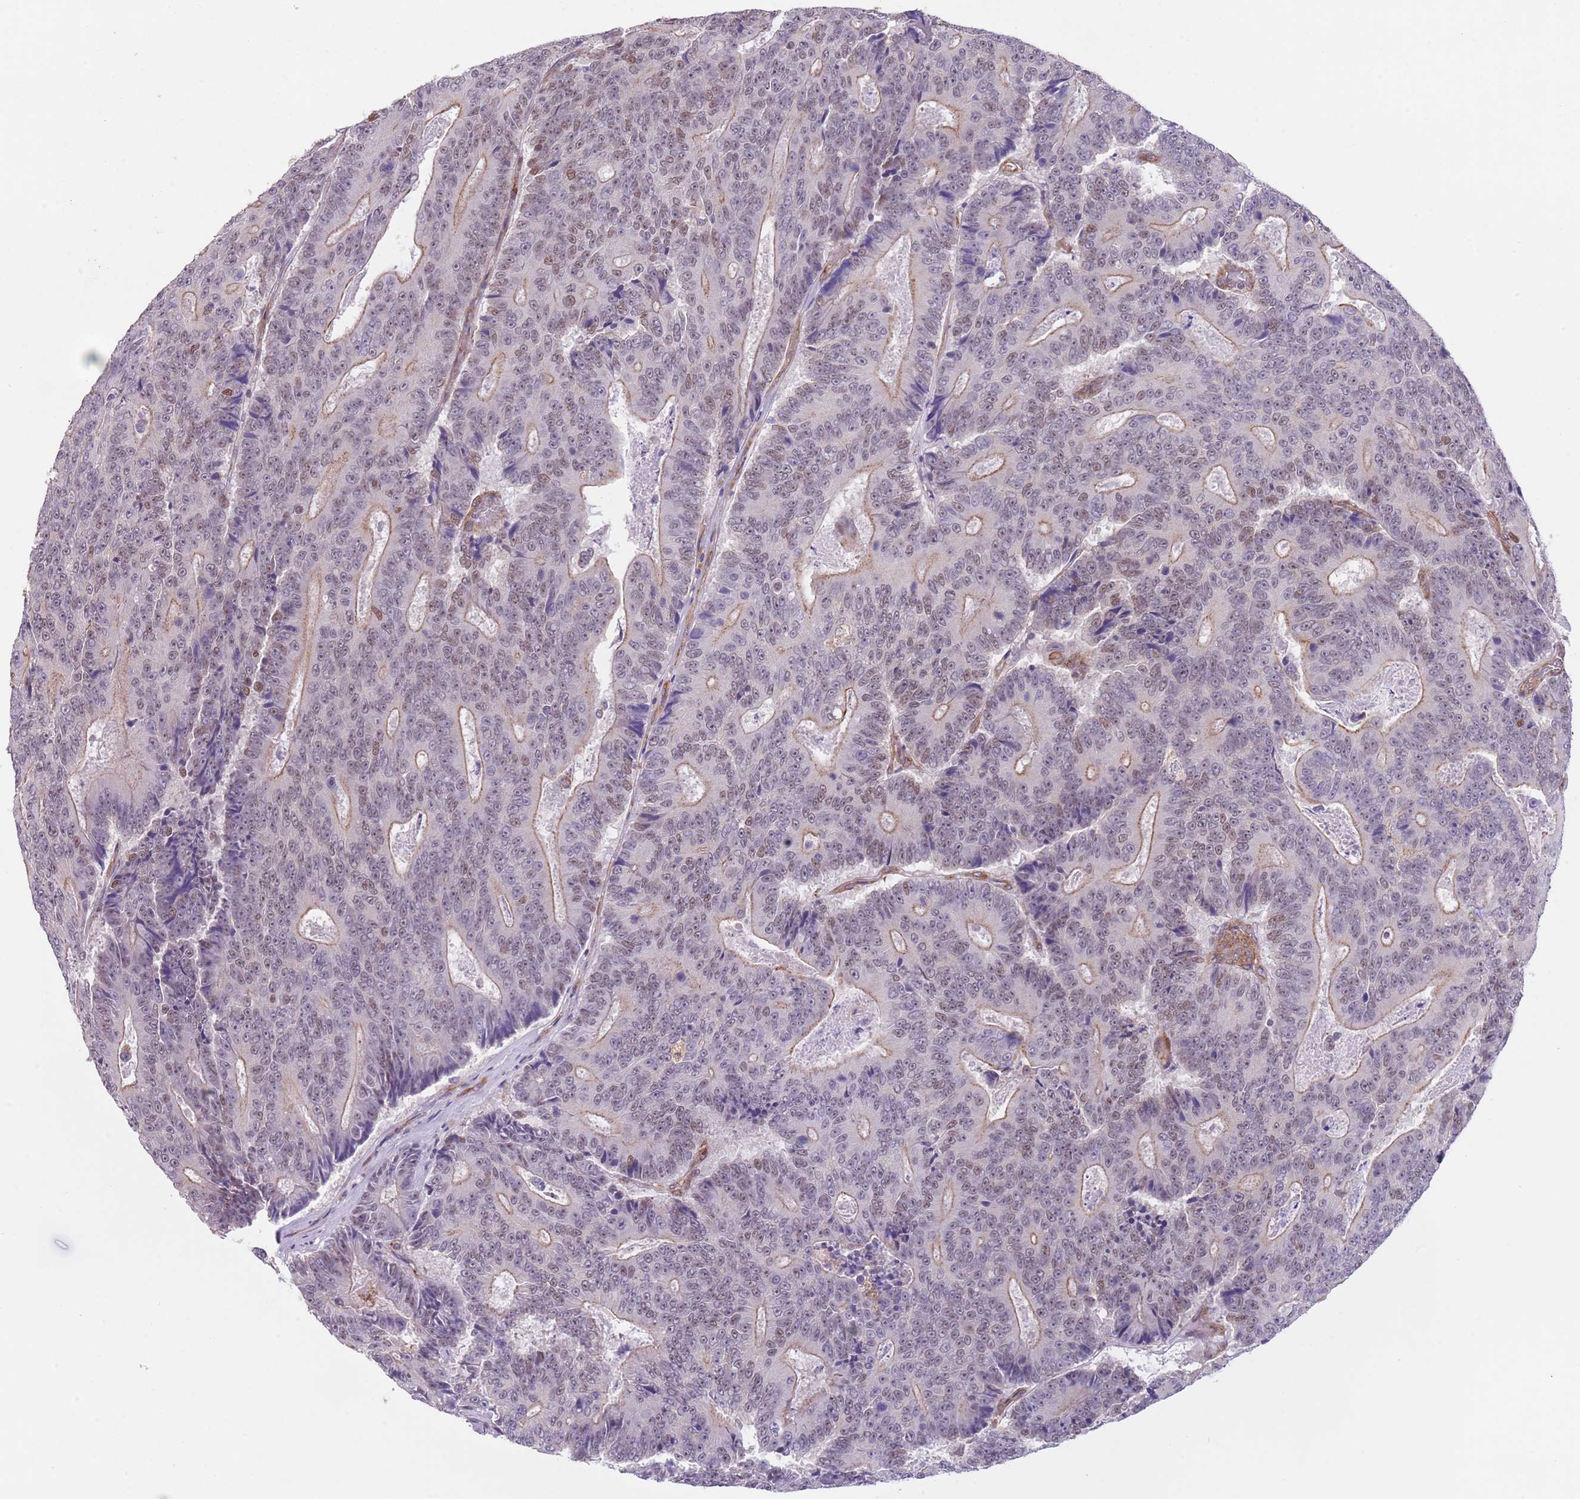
{"staining": {"intensity": "weak", "quantity": "25%-75%", "location": "cytoplasmic/membranous,nuclear"}, "tissue": "colorectal cancer", "cell_type": "Tumor cells", "image_type": "cancer", "snomed": [{"axis": "morphology", "description": "Adenocarcinoma, NOS"}, {"axis": "topography", "description": "Colon"}], "caption": "Brown immunohistochemical staining in human colorectal cancer (adenocarcinoma) shows weak cytoplasmic/membranous and nuclear expression in approximately 25%-75% of tumor cells.", "gene": "CREBZF", "patient": {"sex": "male", "age": 83}}